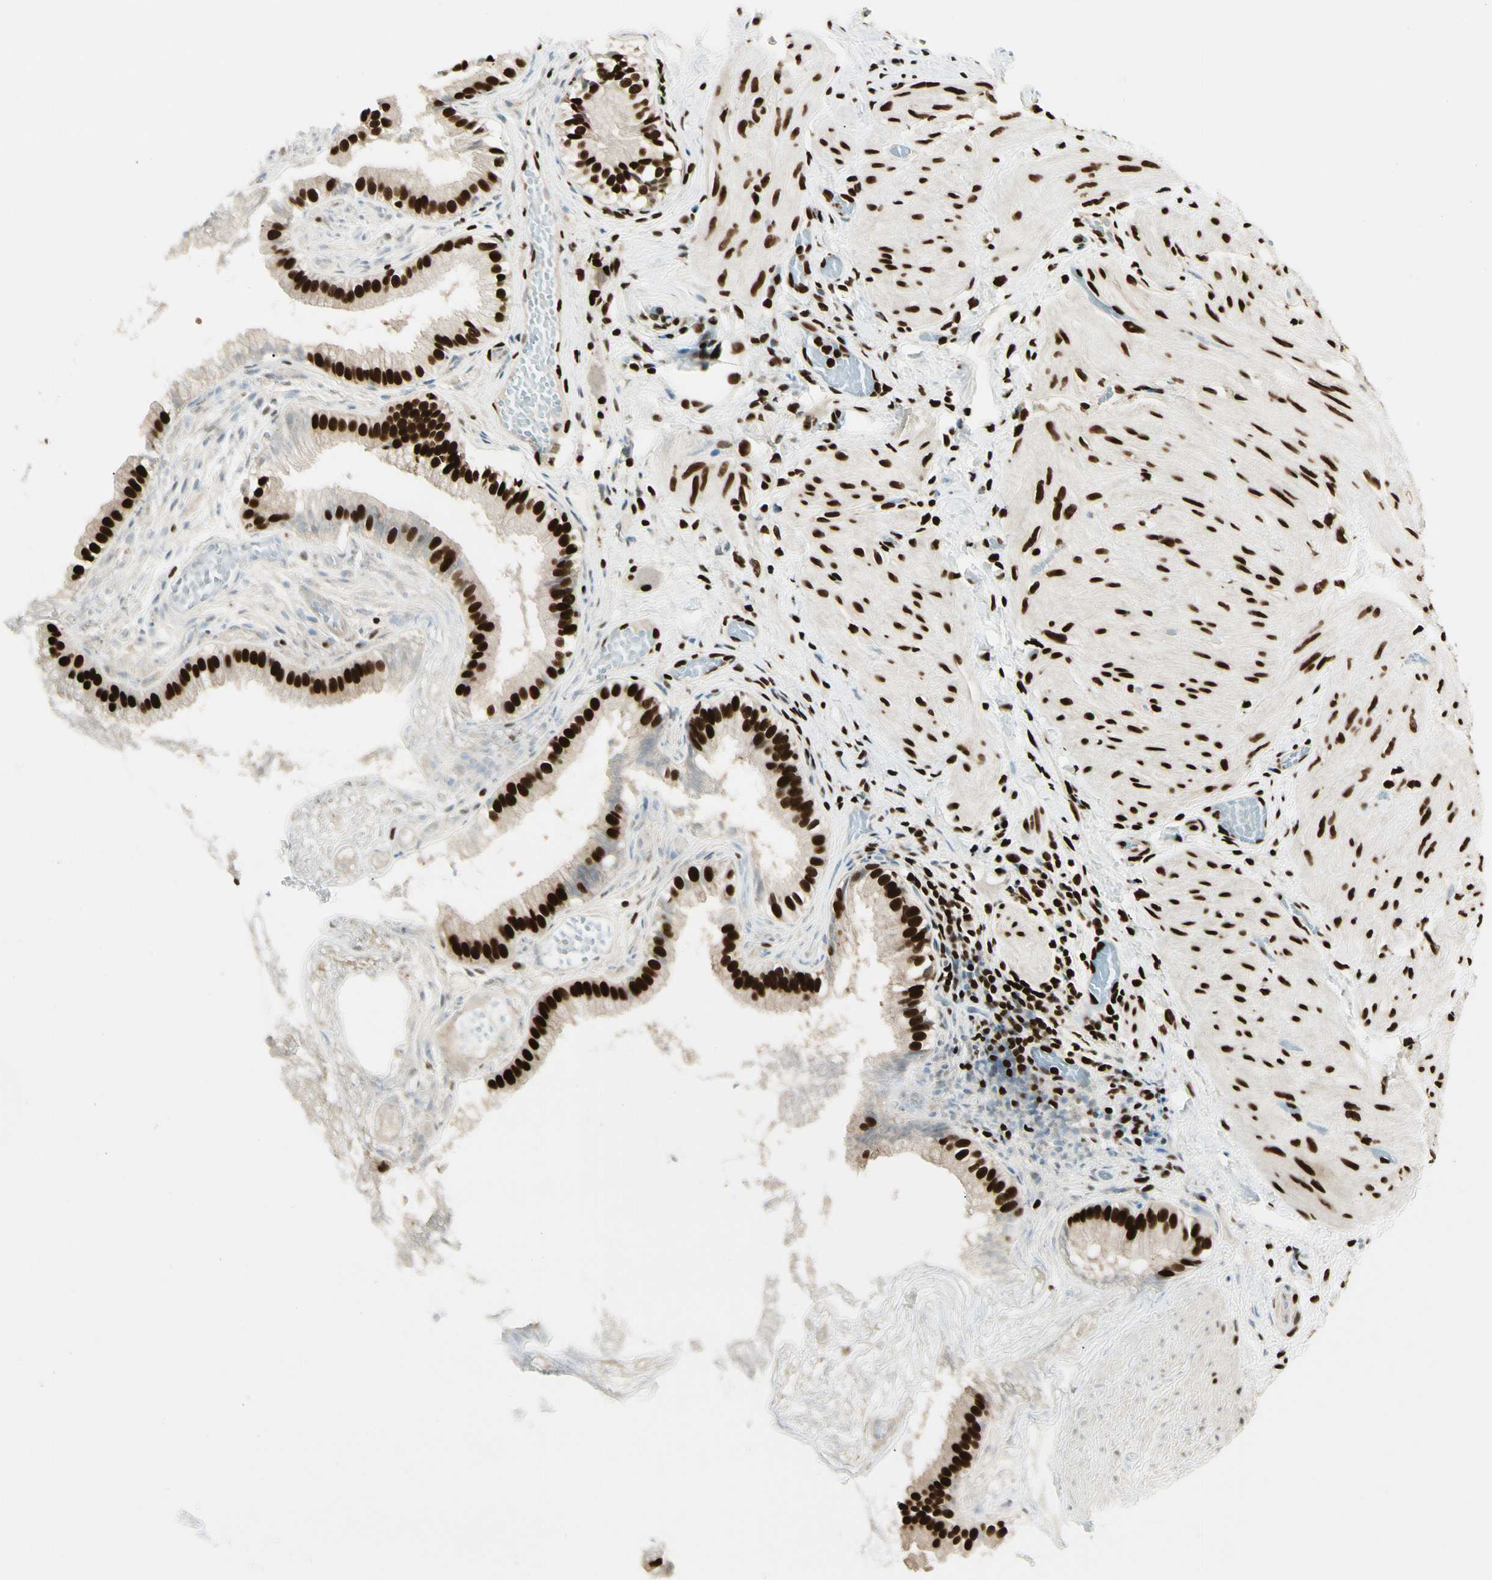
{"staining": {"intensity": "strong", "quantity": ">75%", "location": "nuclear"}, "tissue": "gallbladder", "cell_type": "Glandular cells", "image_type": "normal", "snomed": [{"axis": "morphology", "description": "Normal tissue, NOS"}, {"axis": "topography", "description": "Gallbladder"}], "caption": "Protein positivity by immunohistochemistry (IHC) displays strong nuclear positivity in approximately >75% of glandular cells in unremarkable gallbladder. The protein of interest is shown in brown color, while the nuclei are stained blue.", "gene": "FUS", "patient": {"sex": "female", "age": 26}}